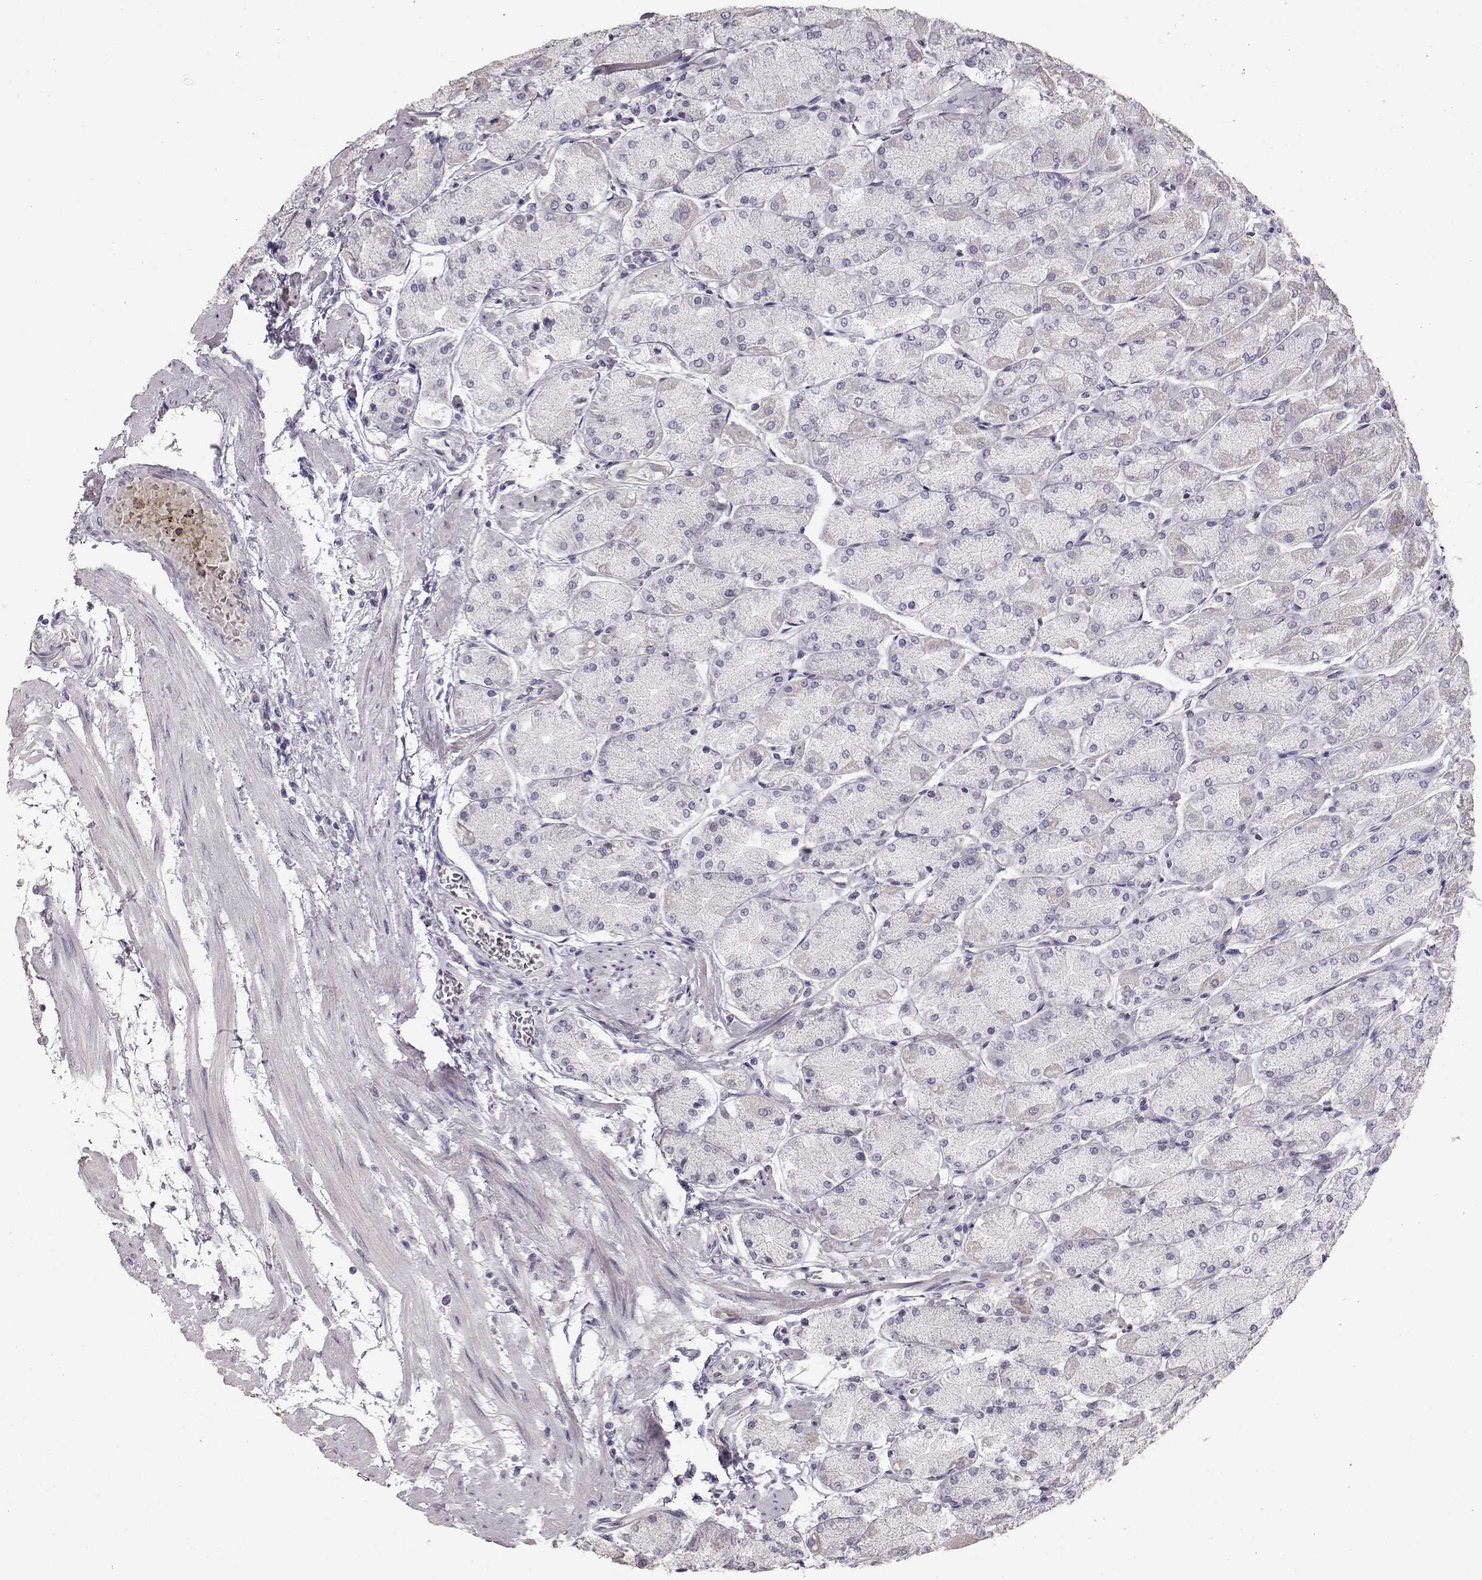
{"staining": {"intensity": "negative", "quantity": "none", "location": "none"}, "tissue": "stomach", "cell_type": "Glandular cells", "image_type": "normal", "snomed": [{"axis": "morphology", "description": "Normal tissue, NOS"}, {"axis": "topography", "description": "Stomach, upper"}], "caption": "This is a photomicrograph of immunohistochemistry staining of unremarkable stomach, which shows no staining in glandular cells.", "gene": "POU1F1", "patient": {"sex": "male", "age": 60}}